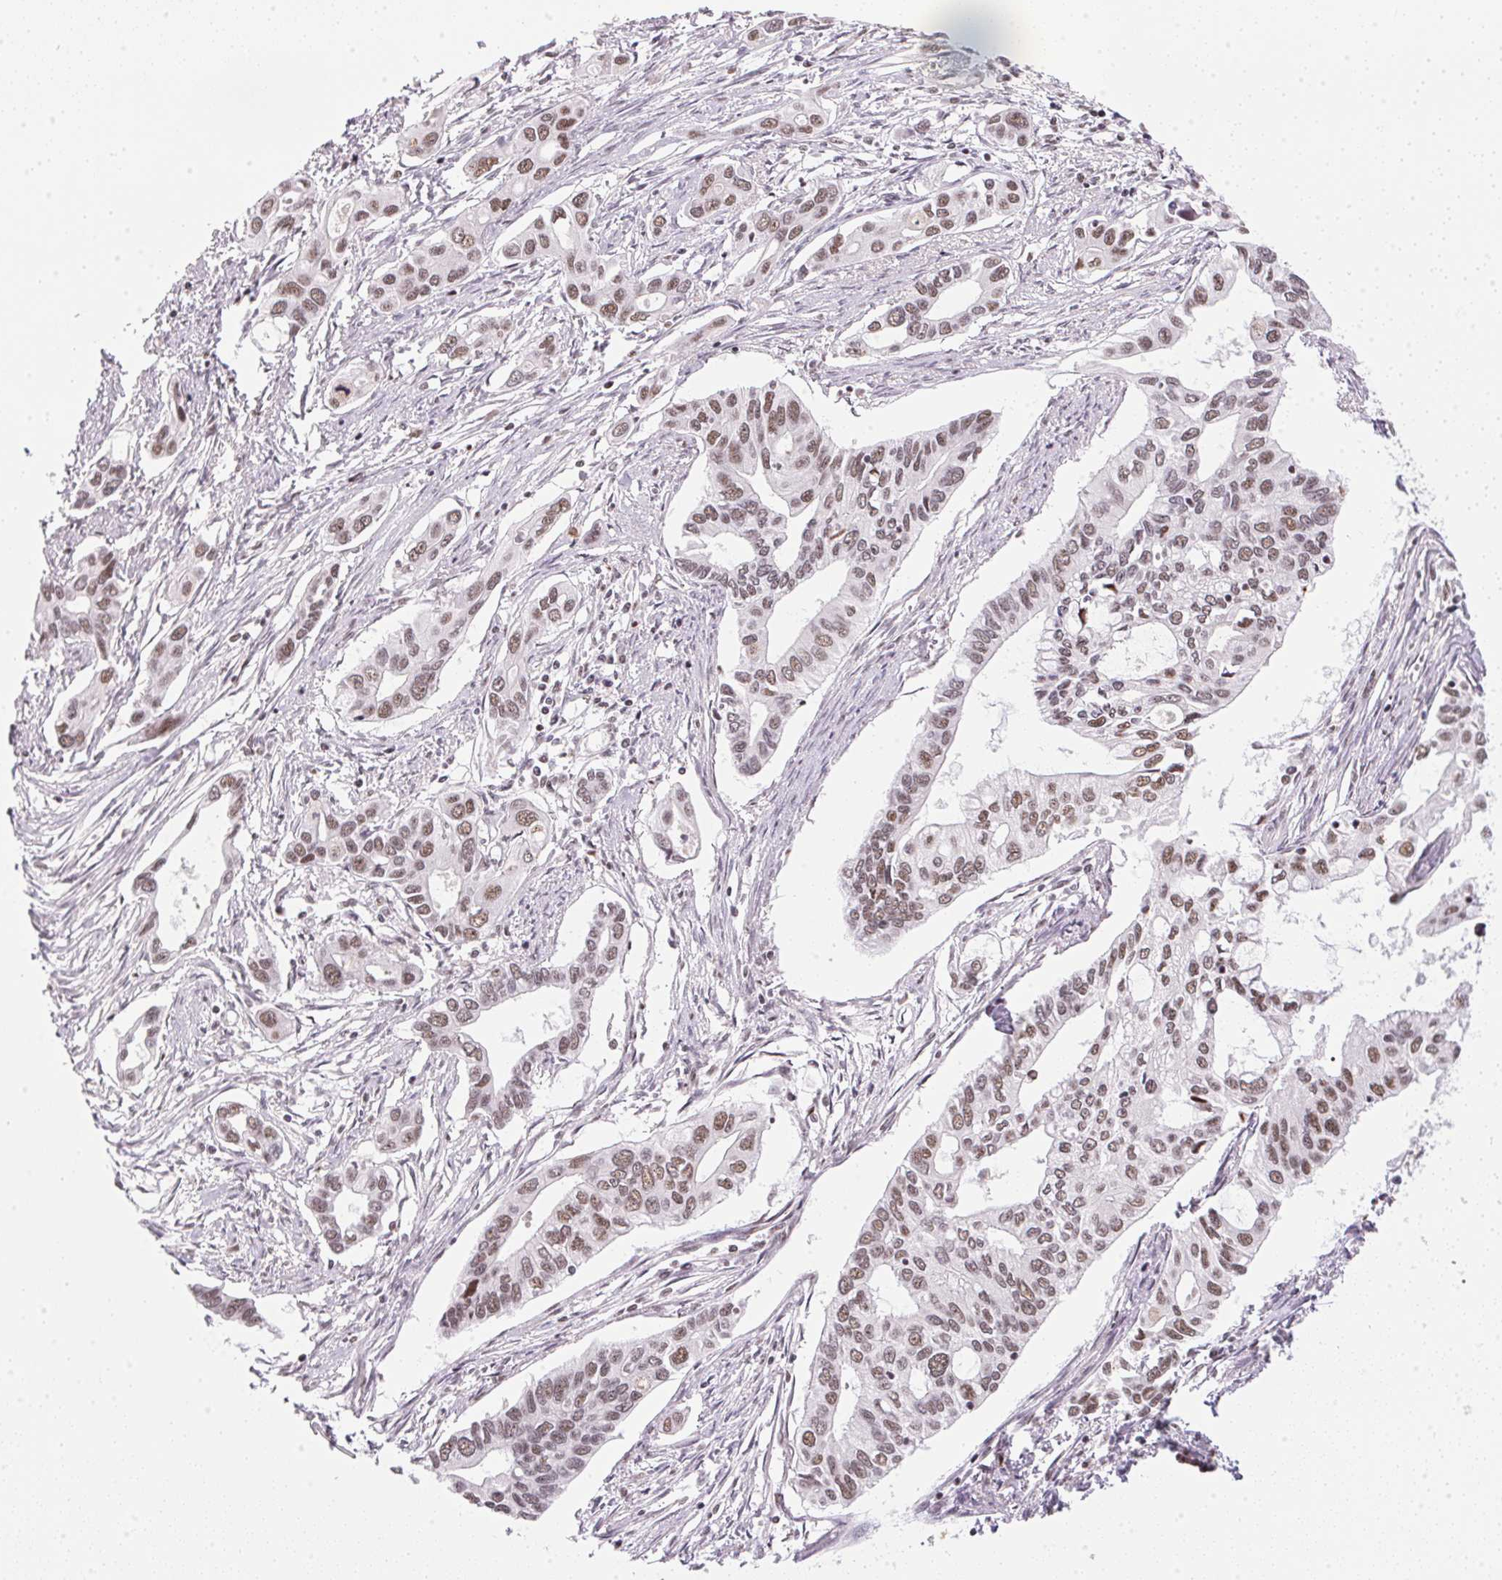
{"staining": {"intensity": "moderate", "quantity": ">75%", "location": "nuclear"}, "tissue": "pancreatic cancer", "cell_type": "Tumor cells", "image_type": "cancer", "snomed": [{"axis": "morphology", "description": "Adenocarcinoma, NOS"}, {"axis": "topography", "description": "Pancreas"}], "caption": "Protein expression analysis of human adenocarcinoma (pancreatic) reveals moderate nuclear expression in approximately >75% of tumor cells.", "gene": "SRSF7", "patient": {"sex": "male", "age": 60}}